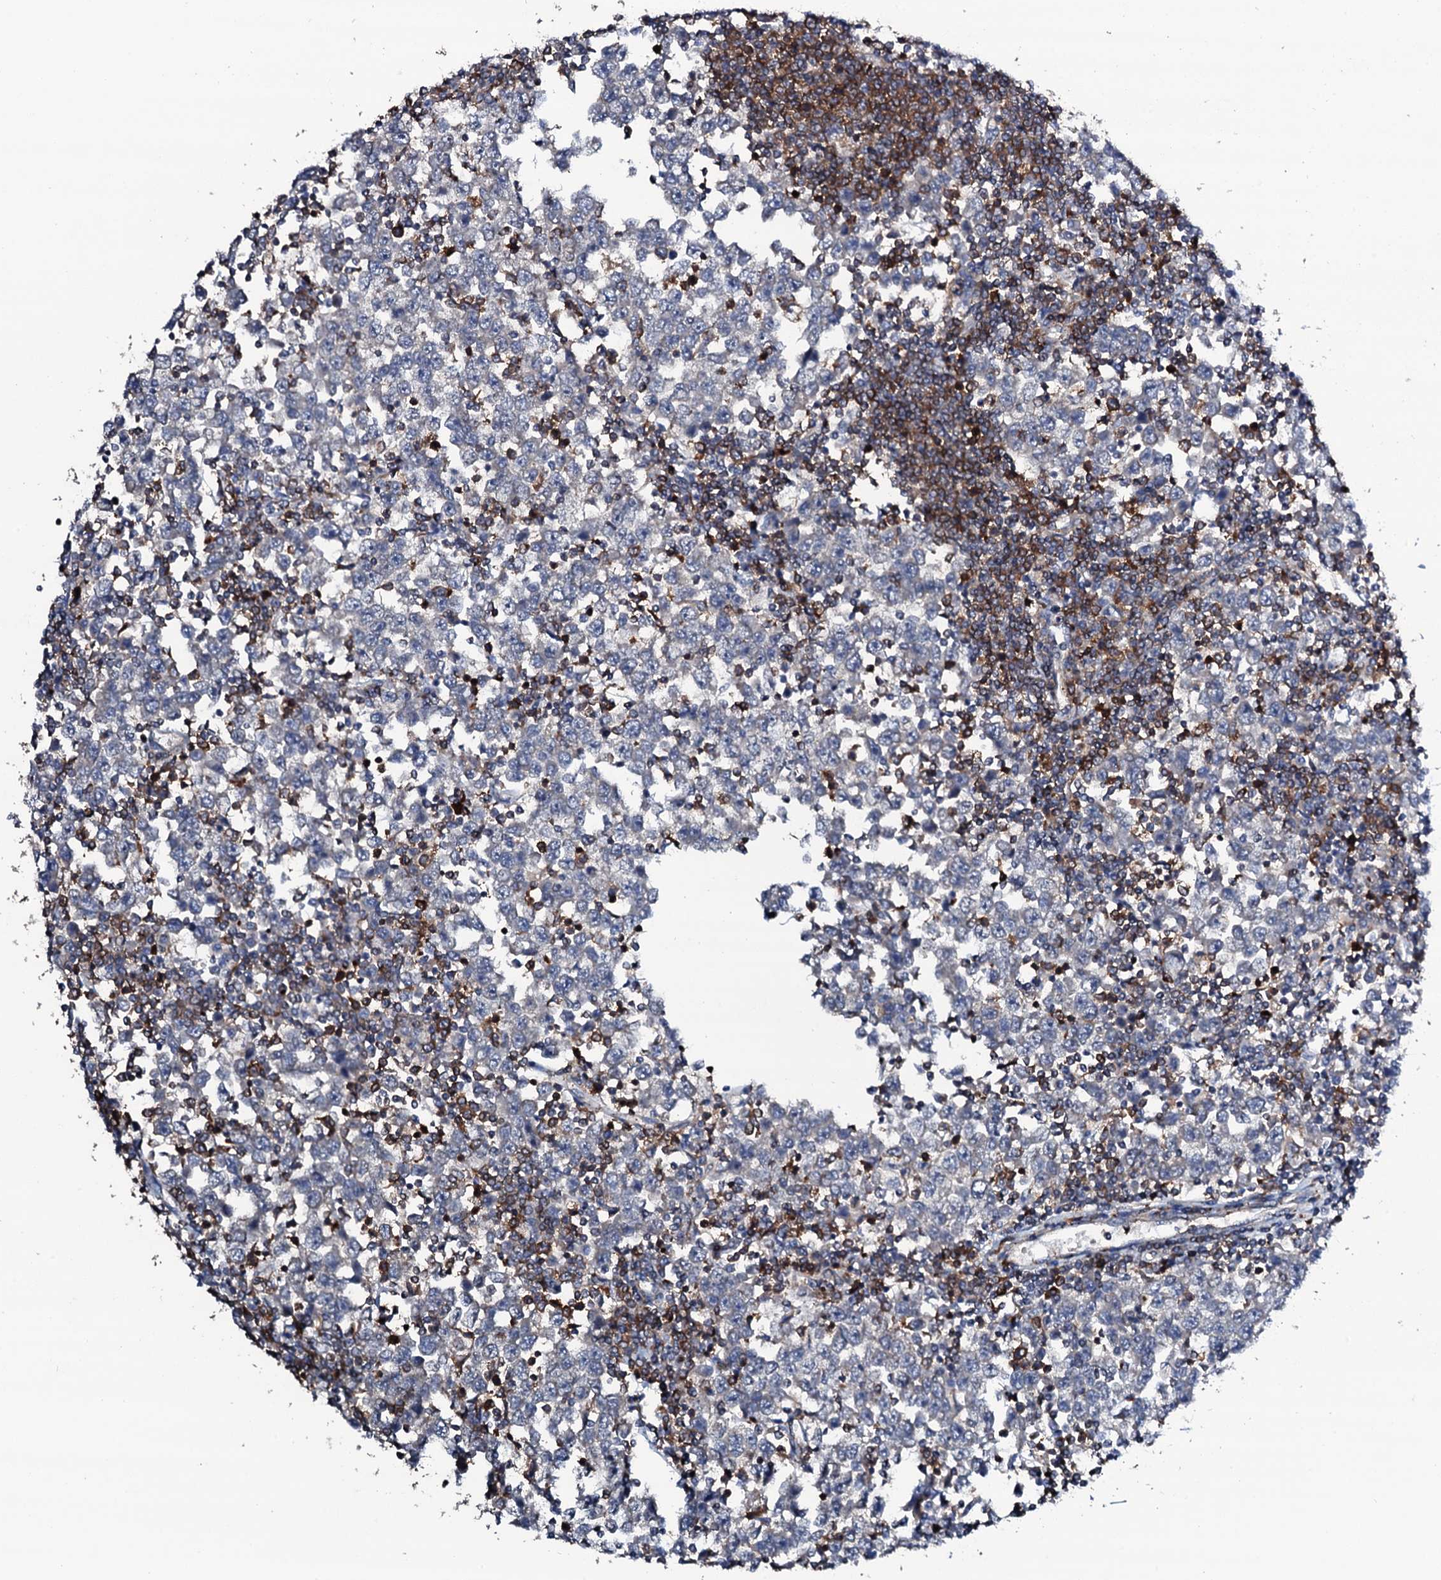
{"staining": {"intensity": "negative", "quantity": "none", "location": "none"}, "tissue": "testis cancer", "cell_type": "Tumor cells", "image_type": "cancer", "snomed": [{"axis": "morphology", "description": "Seminoma, NOS"}, {"axis": "topography", "description": "Testis"}], "caption": "Micrograph shows no significant protein positivity in tumor cells of testis cancer (seminoma).", "gene": "GRK2", "patient": {"sex": "male", "age": 65}}